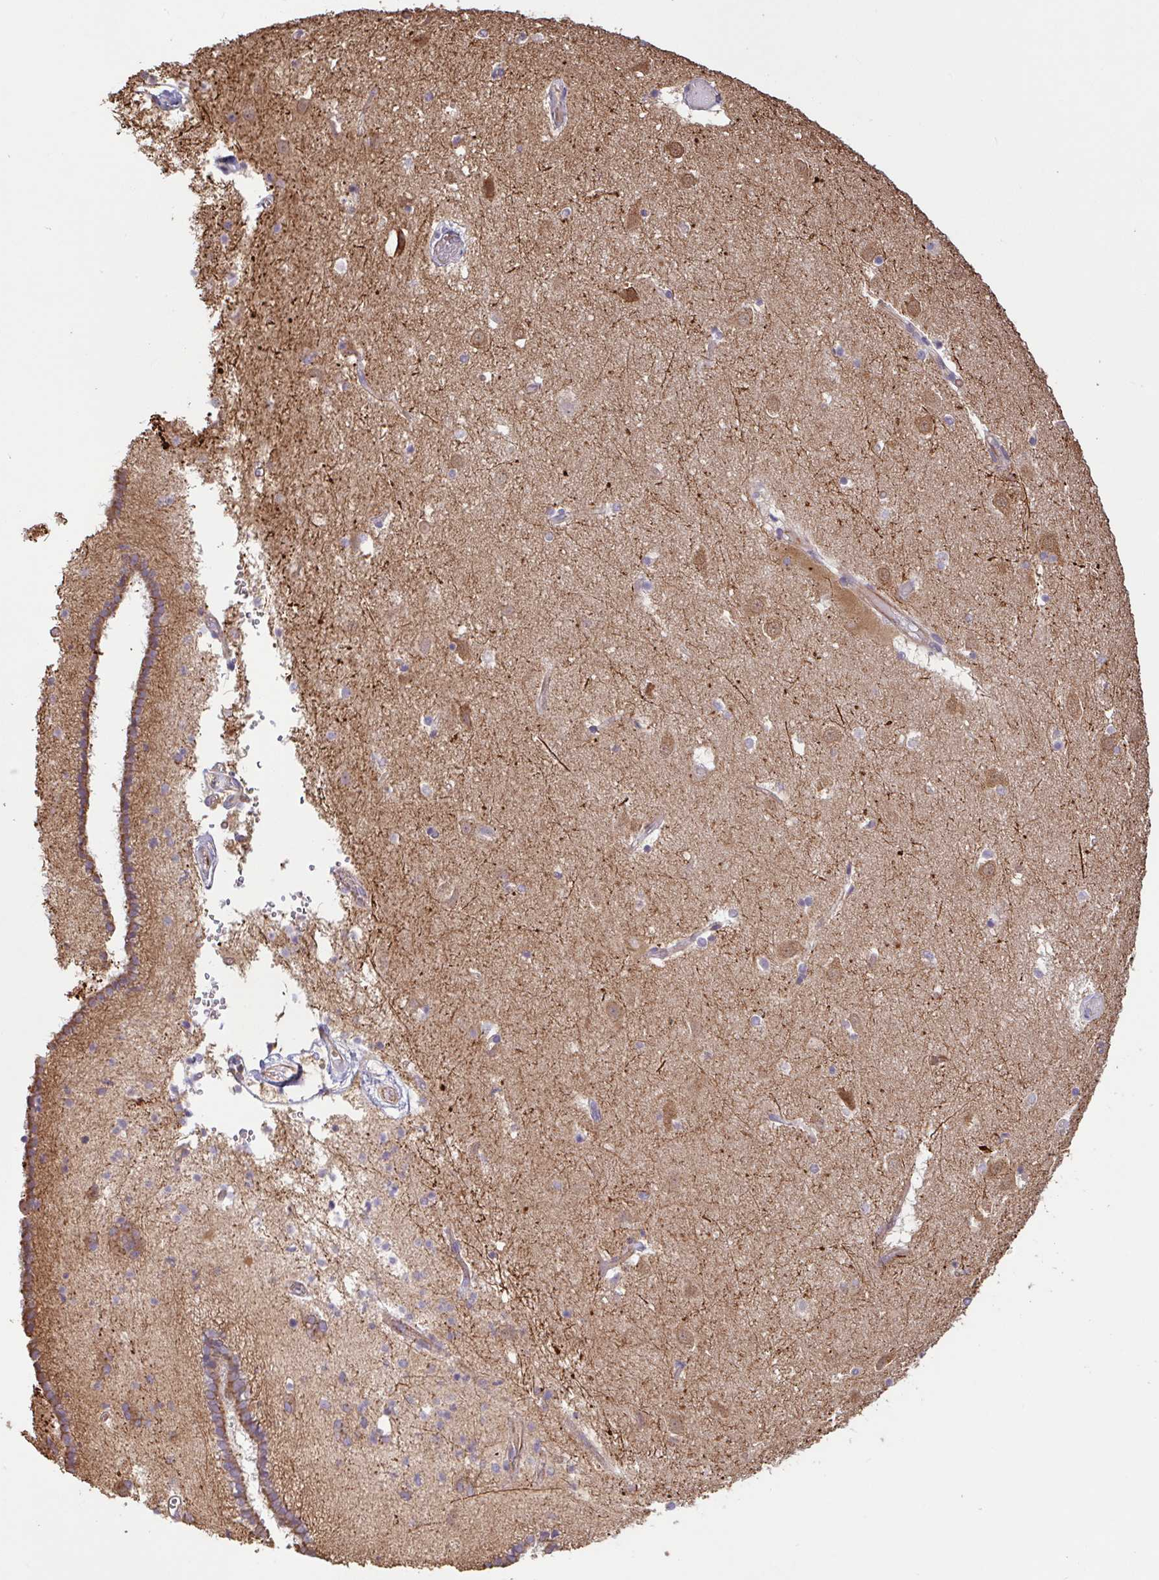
{"staining": {"intensity": "negative", "quantity": "none", "location": "none"}, "tissue": "caudate", "cell_type": "Glial cells", "image_type": "normal", "snomed": [{"axis": "morphology", "description": "Normal tissue, NOS"}, {"axis": "topography", "description": "Lateral ventricle wall"}], "caption": "An IHC micrograph of normal caudate is shown. There is no staining in glial cells of caudate.", "gene": "ZNF790", "patient": {"sex": "male", "age": 37}}